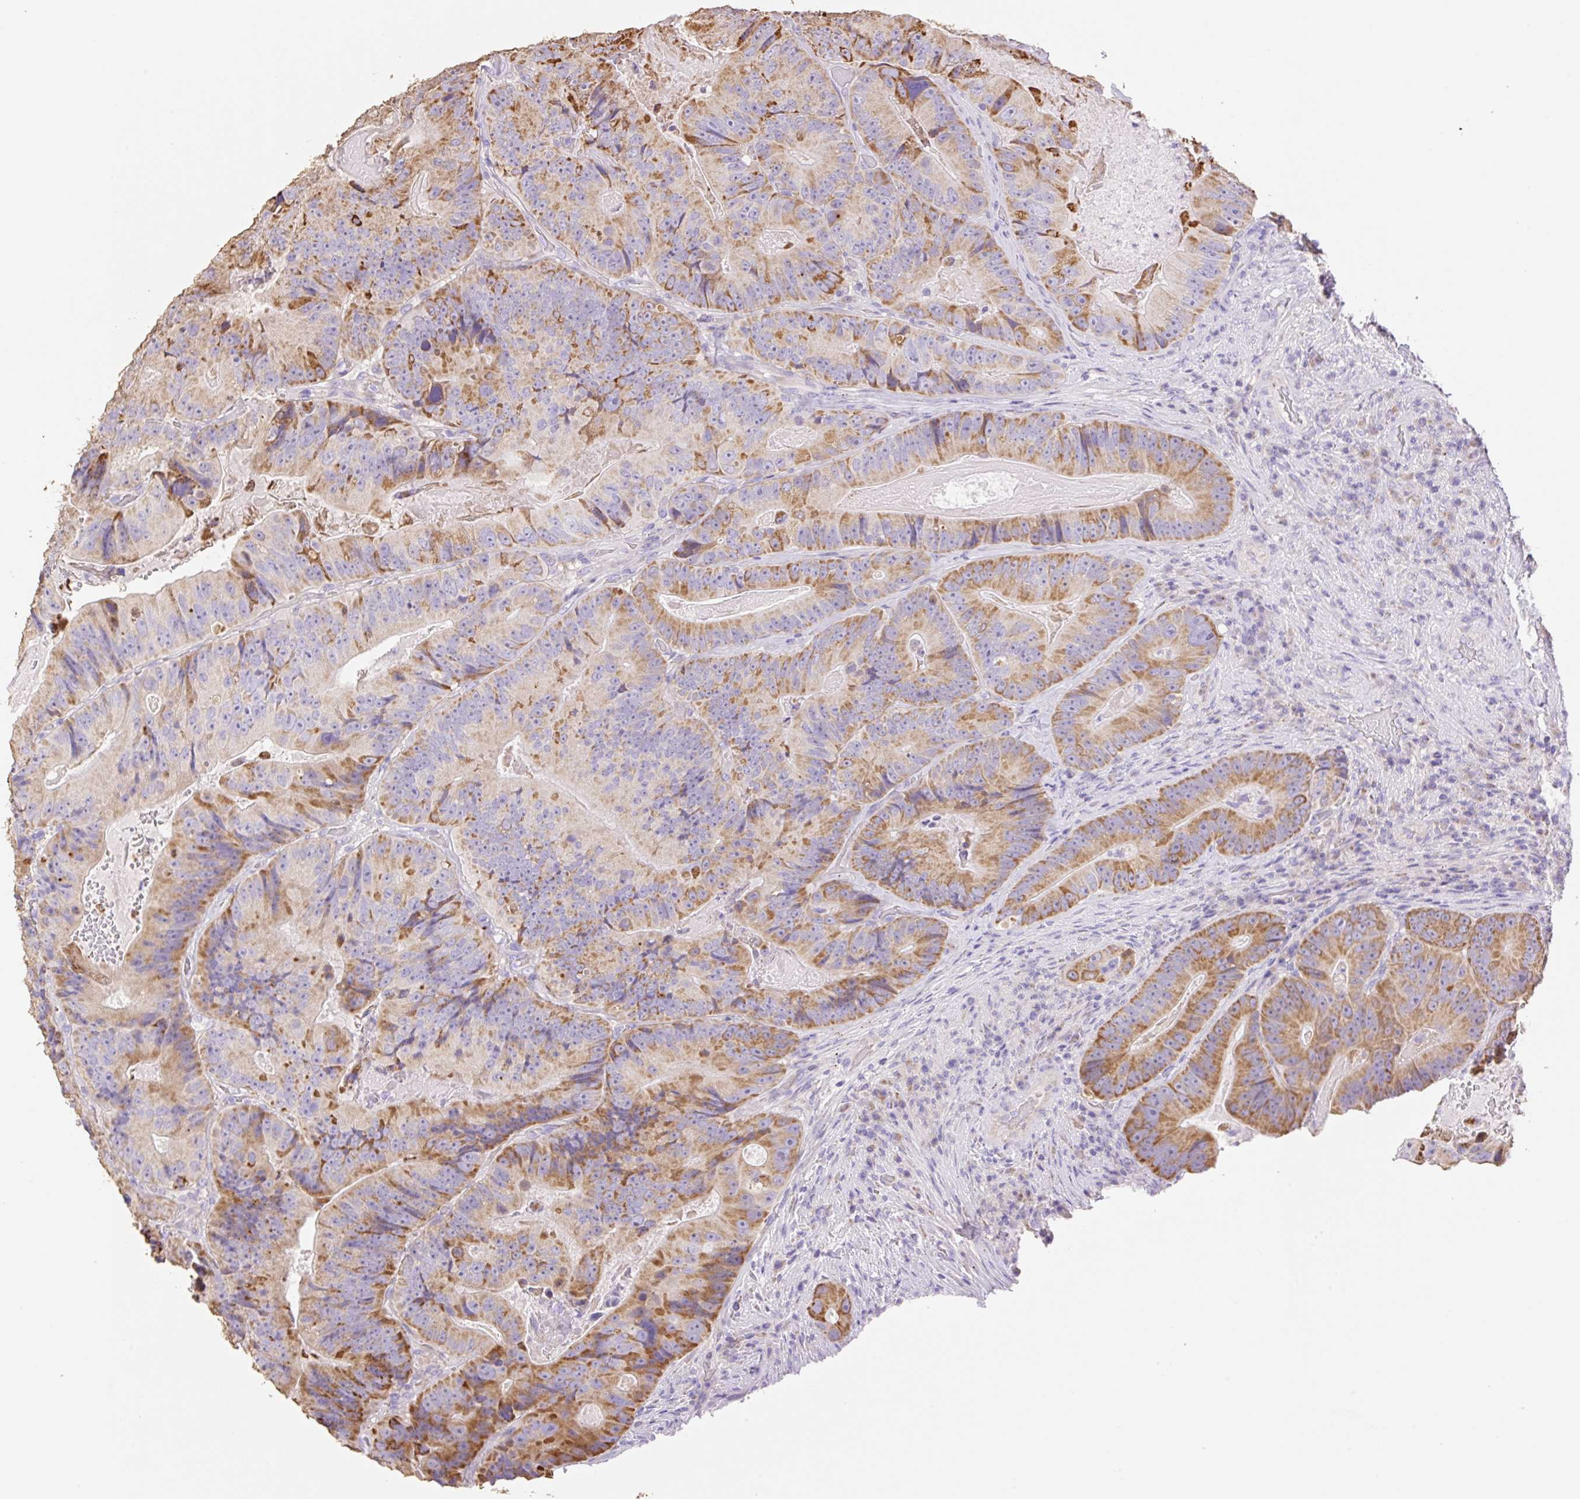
{"staining": {"intensity": "moderate", "quantity": ">75%", "location": "cytoplasmic/membranous"}, "tissue": "colorectal cancer", "cell_type": "Tumor cells", "image_type": "cancer", "snomed": [{"axis": "morphology", "description": "Adenocarcinoma, NOS"}, {"axis": "topography", "description": "Colon"}], "caption": "Colorectal cancer (adenocarcinoma) stained with a brown dye displays moderate cytoplasmic/membranous positive staining in approximately >75% of tumor cells.", "gene": "COPZ2", "patient": {"sex": "female", "age": 86}}